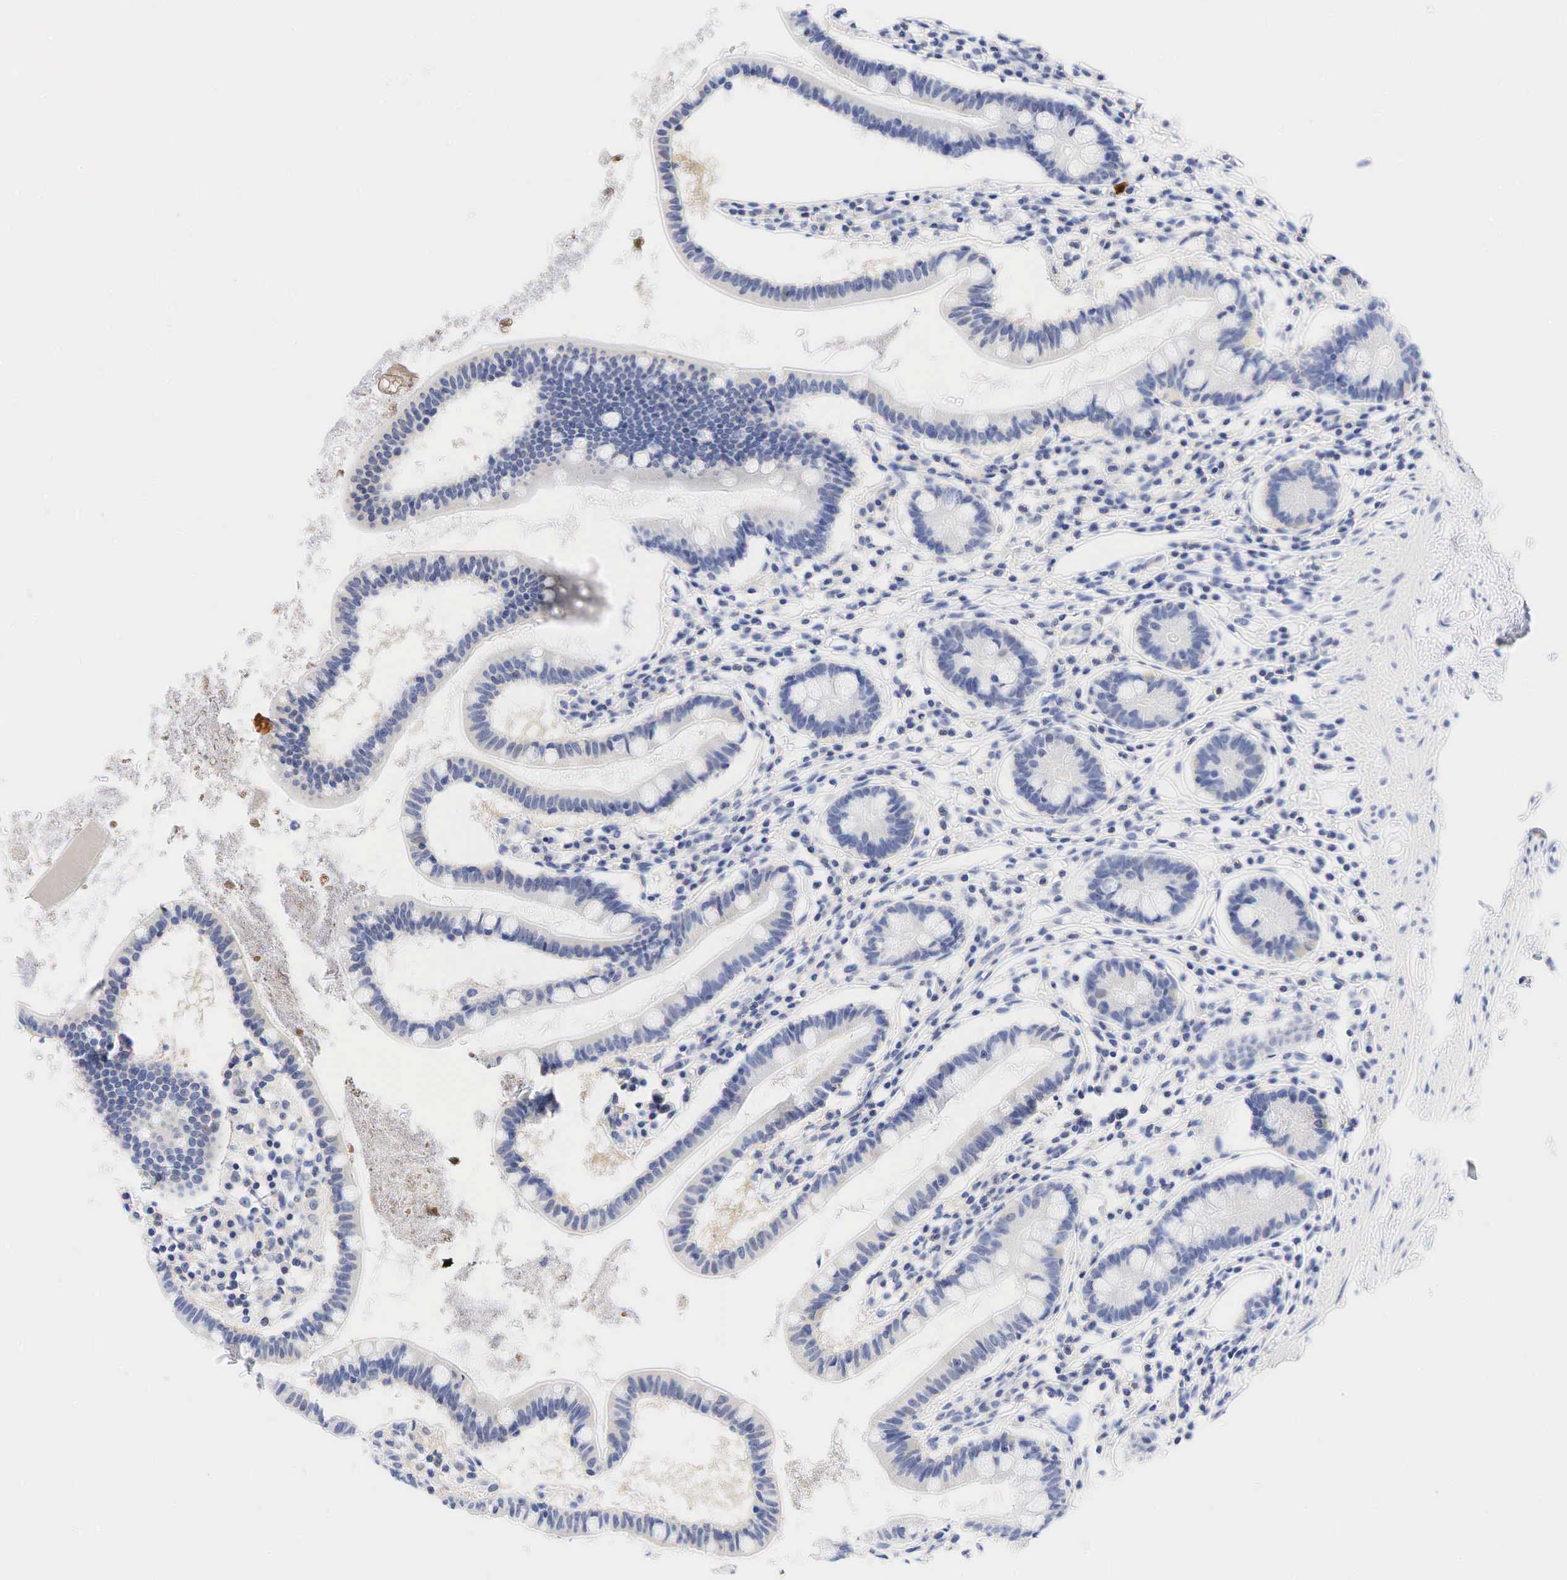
{"staining": {"intensity": "negative", "quantity": "none", "location": "none"}, "tissue": "small intestine", "cell_type": "Glandular cells", "image_type": "normal", "snomed": [{"axis": "morphology", "description": "Normal tissue, NOS"}, {"axis": "topography", "description": "Small intestine"}], "caption": "Immunohistochemistry of unremarkable human small intestine shows no expression in glandular cells.", "gene": "AR", "patient": {"sex": "female", "age": 37}}